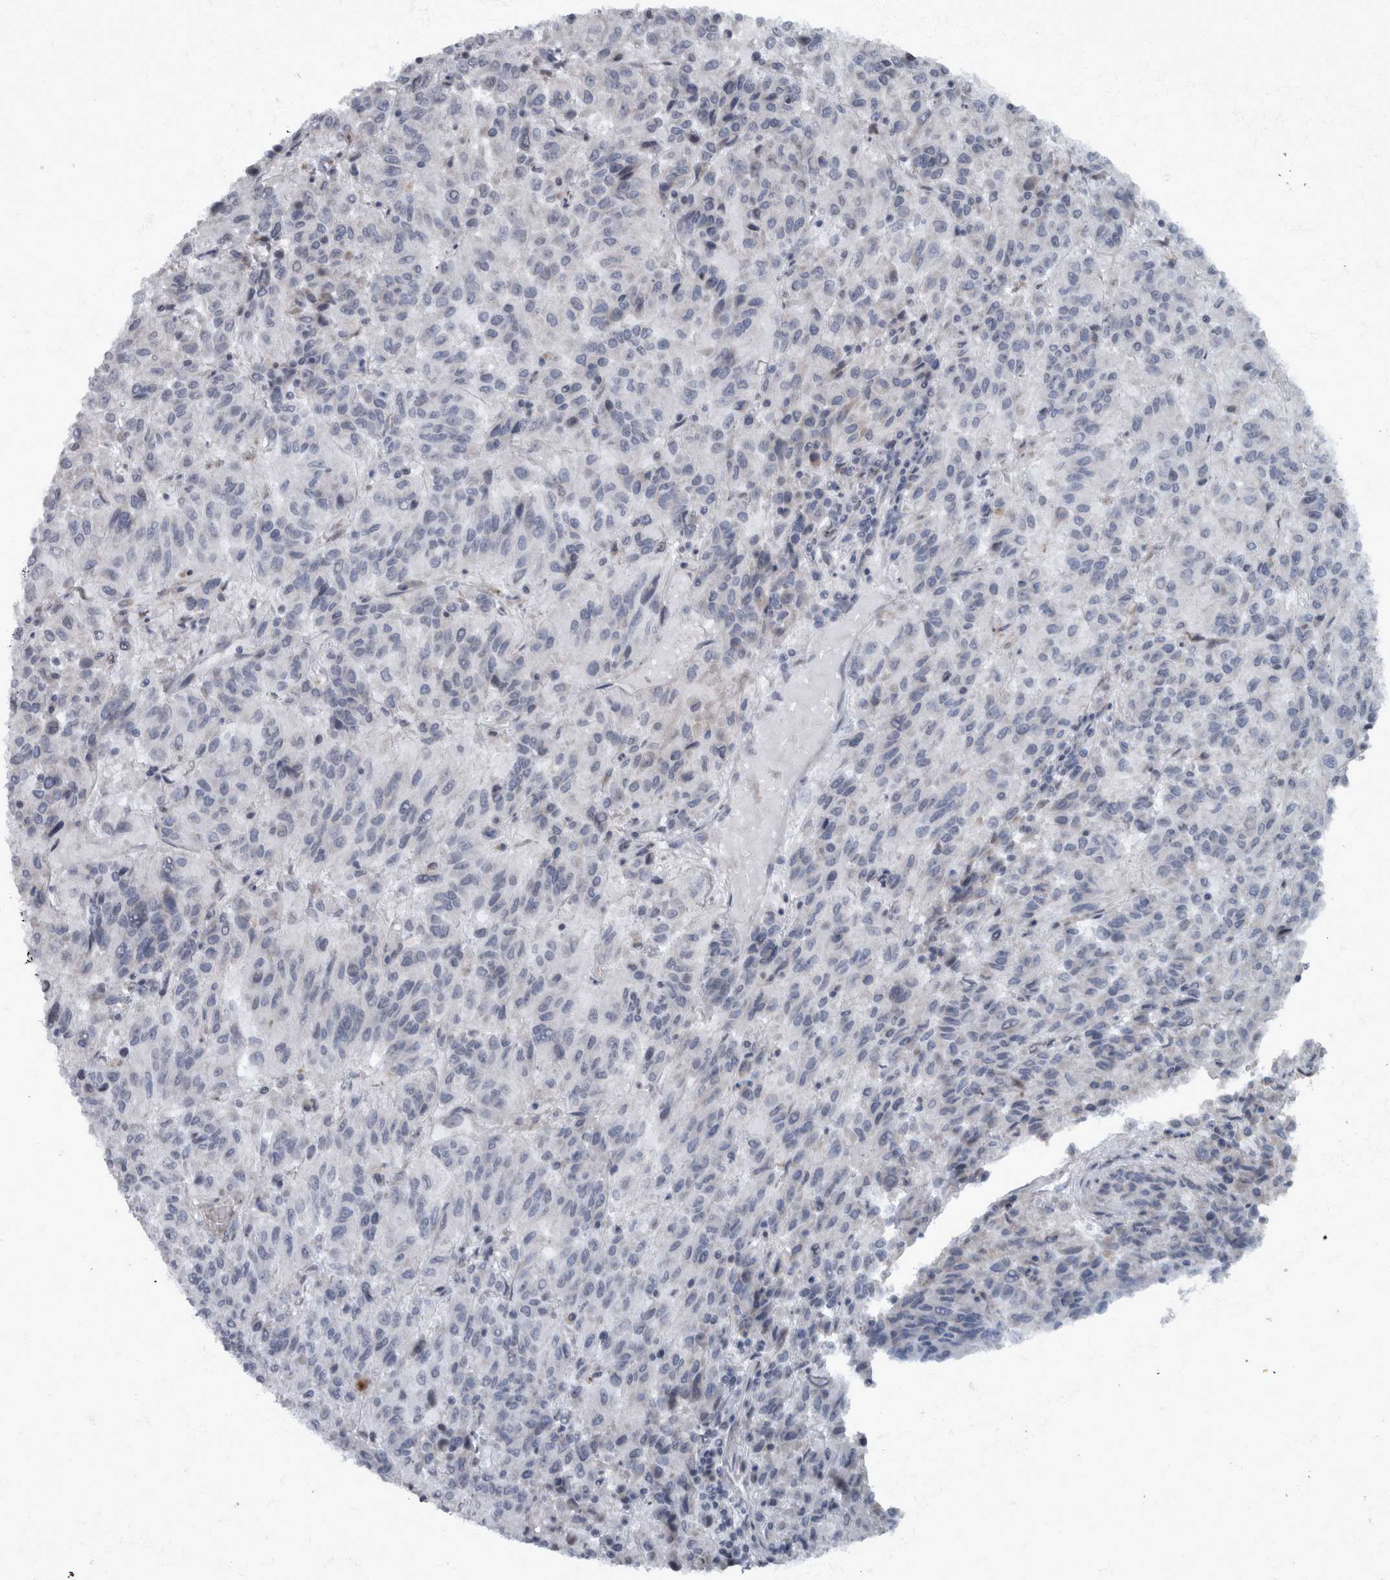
{"staining": {"intensity": "negative", "quantity": "none", "location": "none"}, "tissue": "melanoma", "cell_type": "Tumor cells", "image_type": "cancer", "snomed": [{"axis": "morphology", "description": "Malignant melanoma, Metastatic site"}, {"axis": "topography", "description": "Lung"}], "caption": "Immunohistochemistry image of malignant melanoma (metastatic site) stained for a protein (brown), which reveals no positivity in tumor cells.", "gene": "WDR33", "patient": {"sex": "male", "age": 64}}